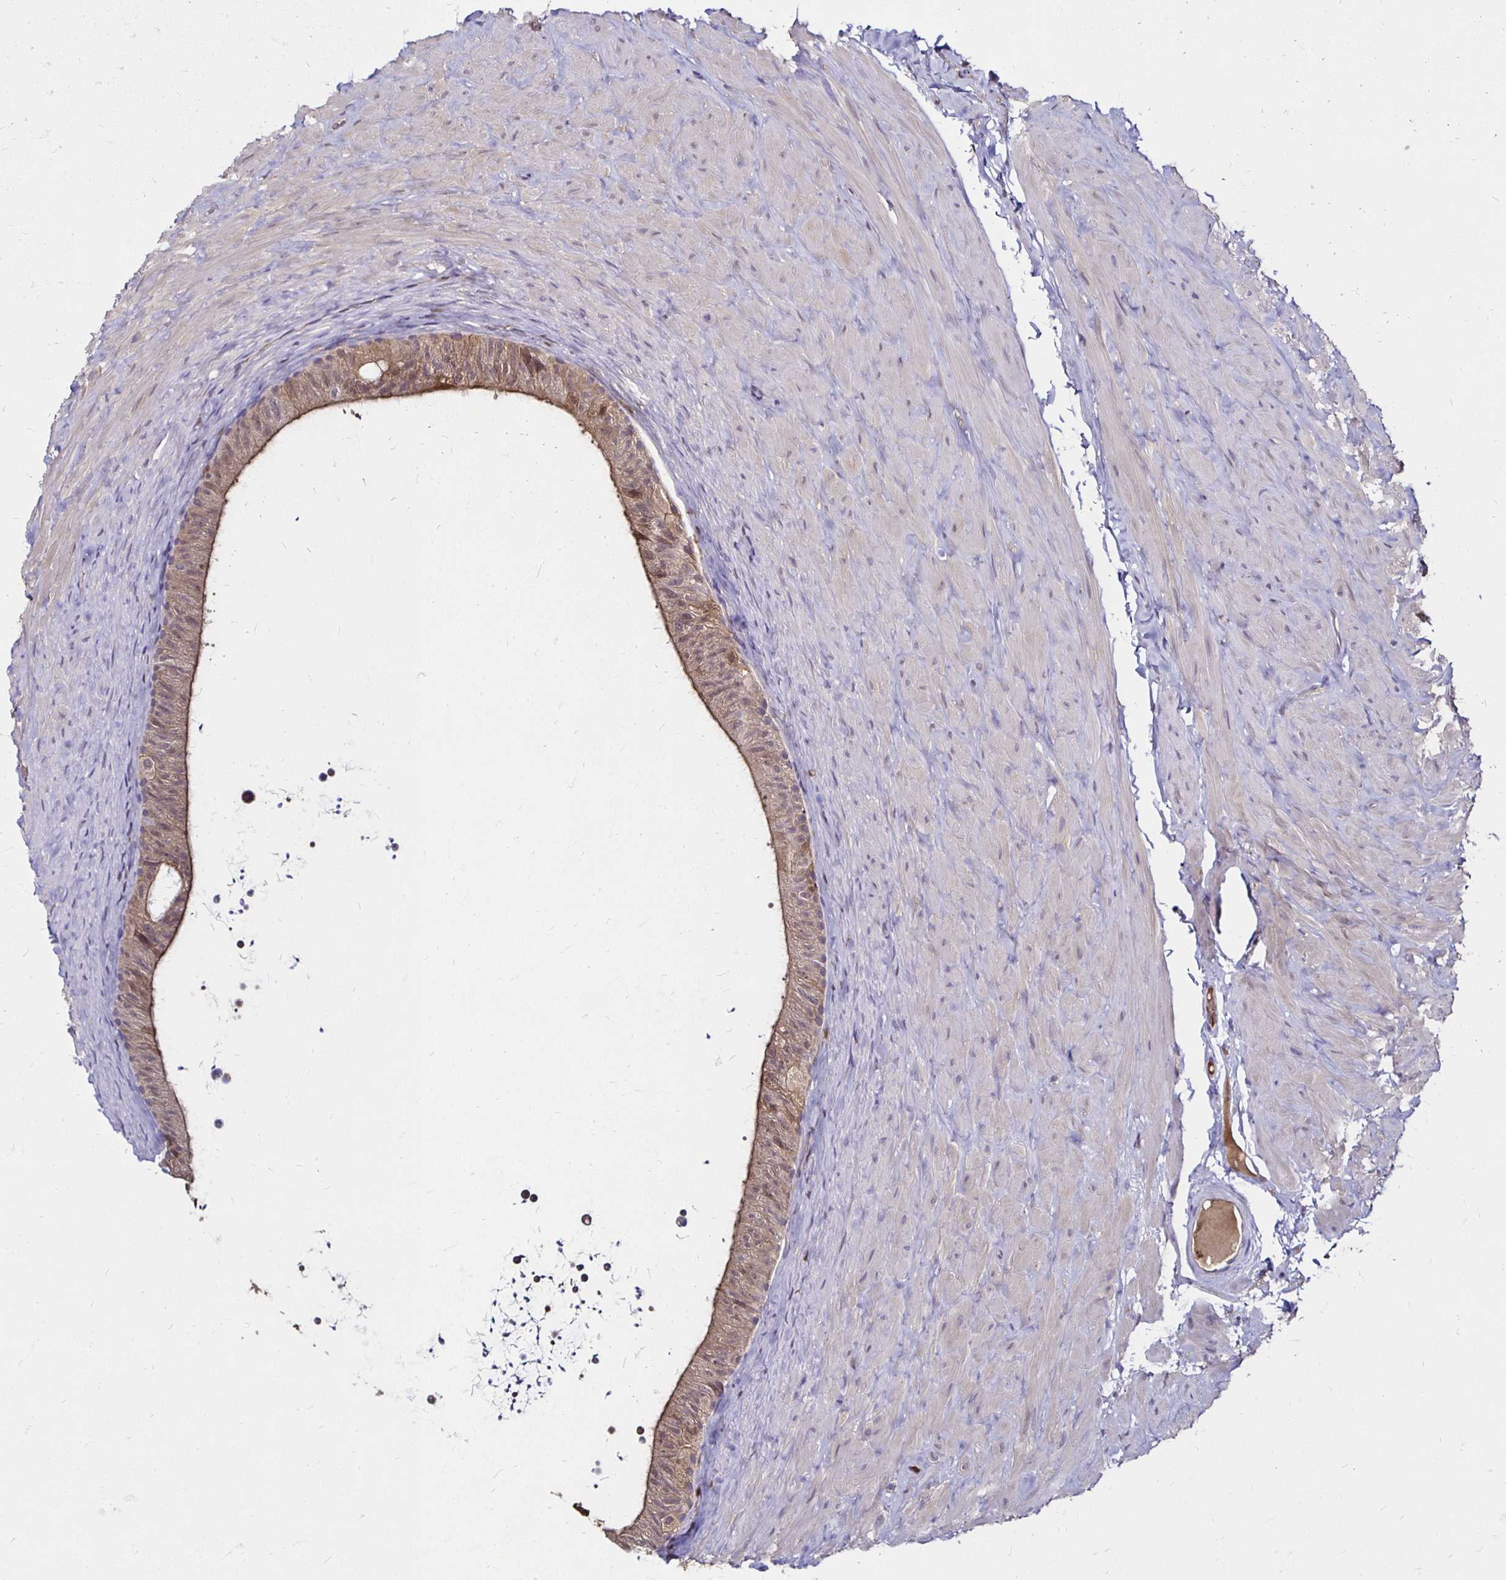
{"staining": {"intensity": "weak", "quantity": "25%-75%", "location": "cytoplasmic/membranous"}, "tissue": "epididymis", "cell_type": "Glandular cells", "image_type": "normal", "snomed": [{"axis": "morphology", "description": "Normal tissue, NOS"}, {"axis": "topography", "description": "Epididymis, spermatic cord, NOS"}, {"axis": "topography", "description": "Epididymis"}], "caption": "High-magnification brightfield microscopy of normal epididymis stained with DAB (3,3'-diaminobenzidine) (brown) and counterstained with hematoxylin (blue). glandular cells exhibit weak cytoplasmic/membranous staining is present in about25%-75% of cells.", "gene": "TXN", "patient": {"sex": "male", "age": 31}}